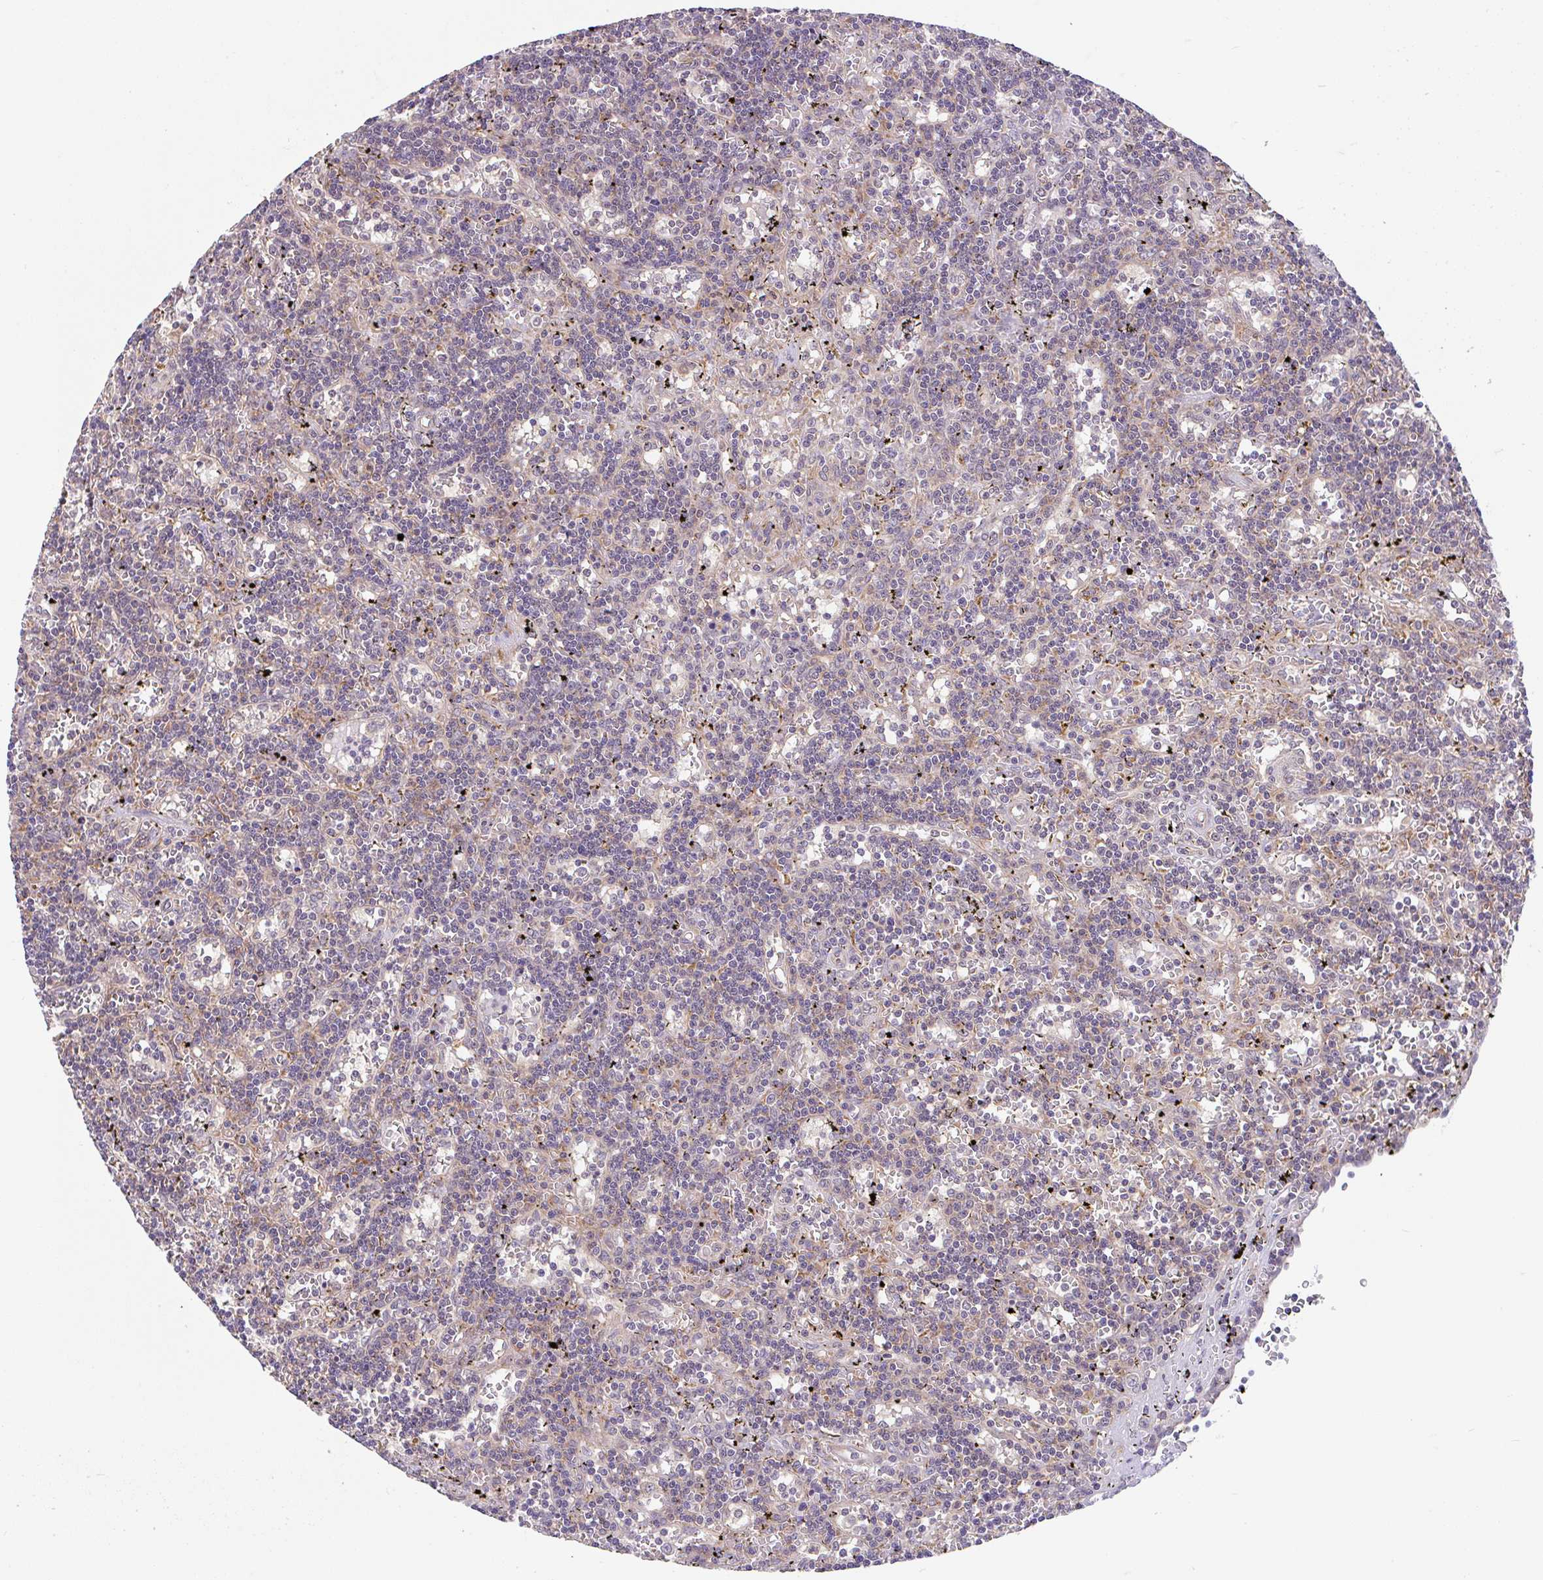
{"staining": {"intensity": "negative", "quantity": "none", "location": "none"}, "tissue": "lymphoma", "cell_type": "Tumor cells", "image_type": "cancer", "snomed": [{"axis": "morphology", "description": "Malignant lymphoma, non-Hodgkin's type, Low grade"}, {"axis": "topography", "description": "Spleen"}], "caption": "DAB immunohistochemical staining of lymphoma displays no significant positivity in tumor cells.", "gene": "RALBP1", "patient": {"sex": "male", "age": 60}}